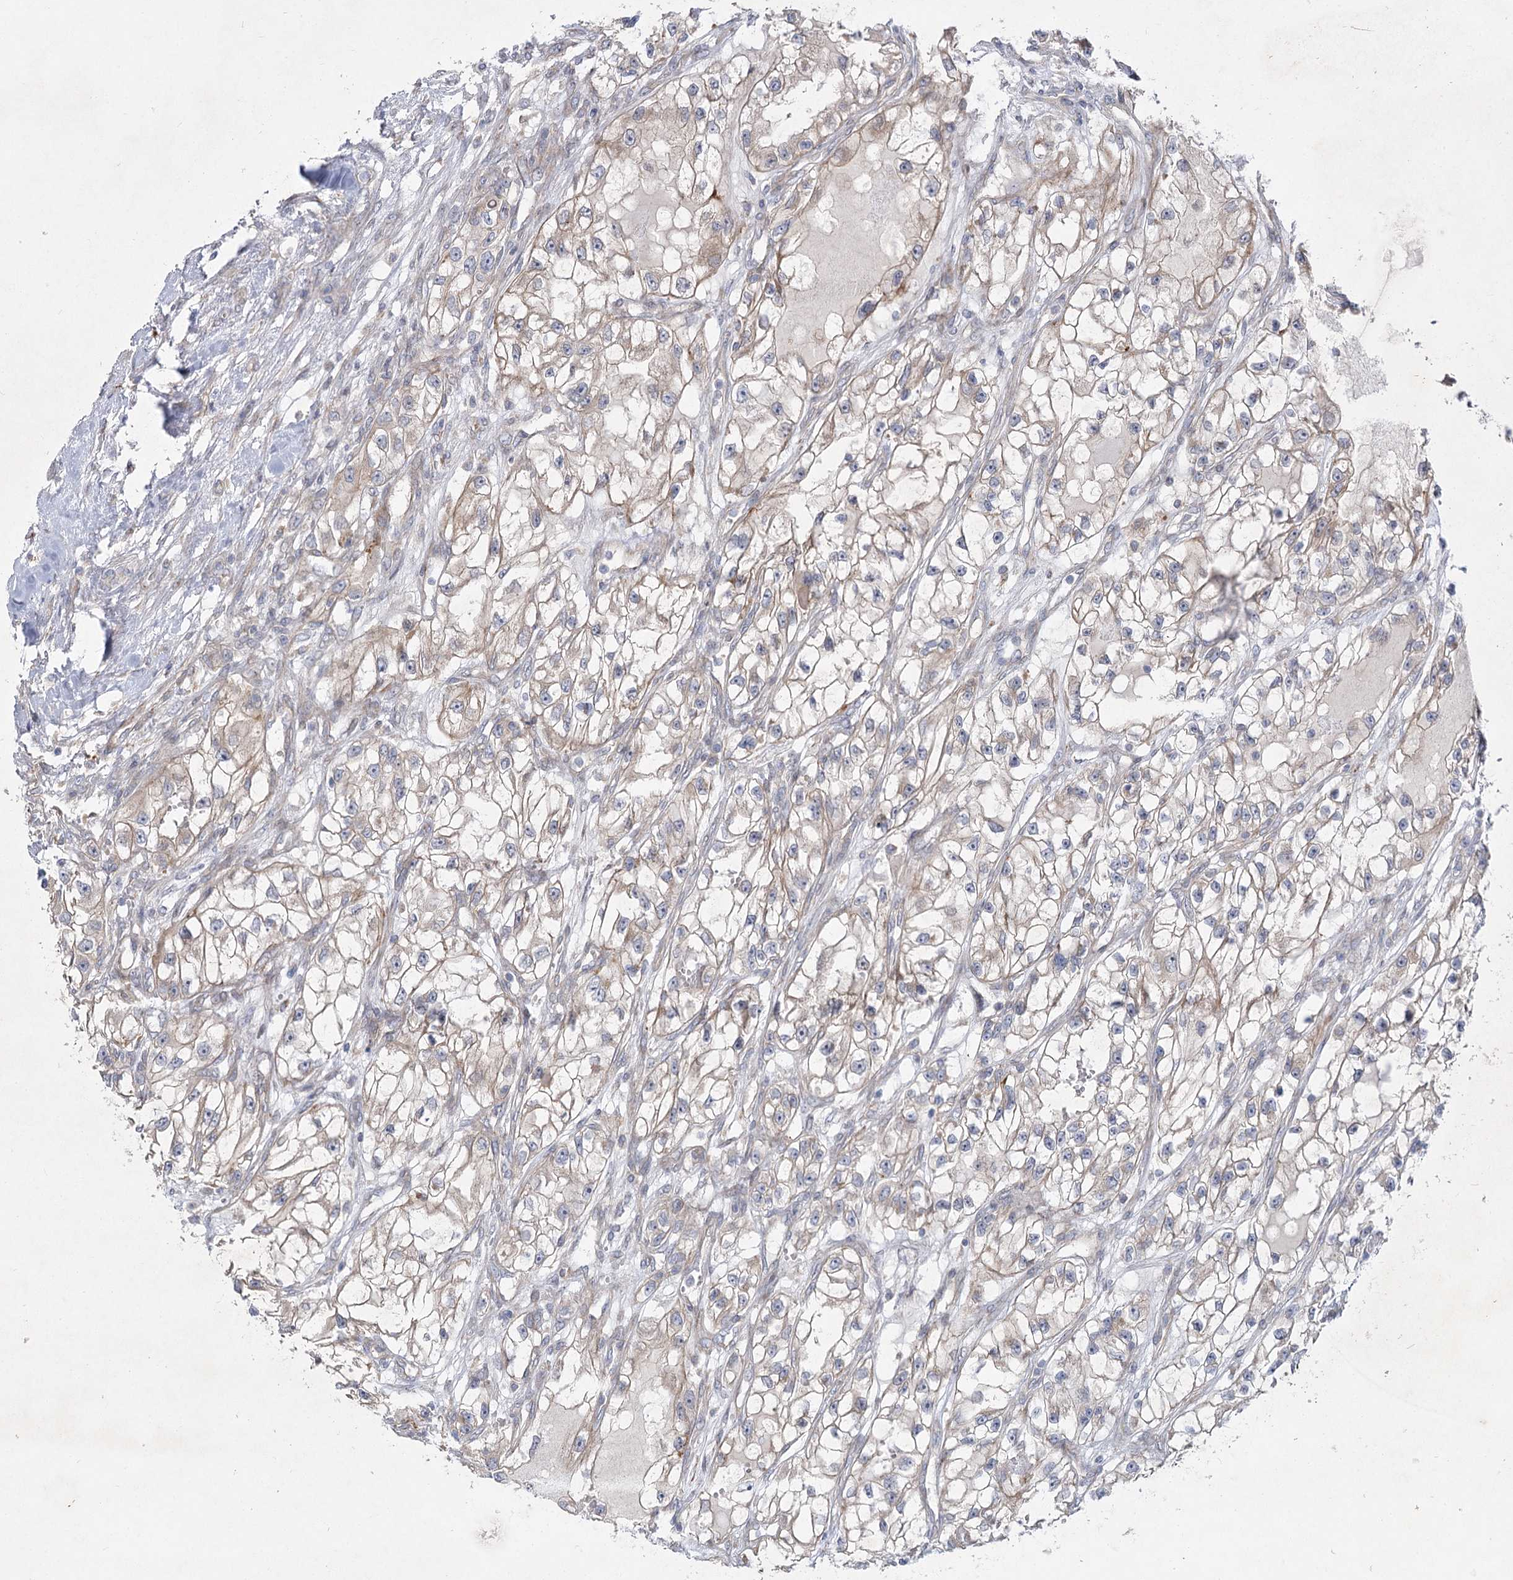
{"staining": {"intensity": "weak", "quantity": ">75%", "location": "cytoplasmic/membranous"}, "tissue": "renal cancer", "cell_type": "Tumor cells", "image_type": "cancer", "snomed": [{"axis": "morphology", "description": "Adenocarcinoma, NOS"}, {"axis": "topography", "description": "Kidney"}], "caption": "A high-resolution photomicrograph shows immunohistochemistry (IHC) staining of renal cancer, which shows weak cytoplasmic/membranous staining in about >75% of tumor cells.", "gene": "SH3BP5L", "patient": {"sex": "female", "age": 57}}